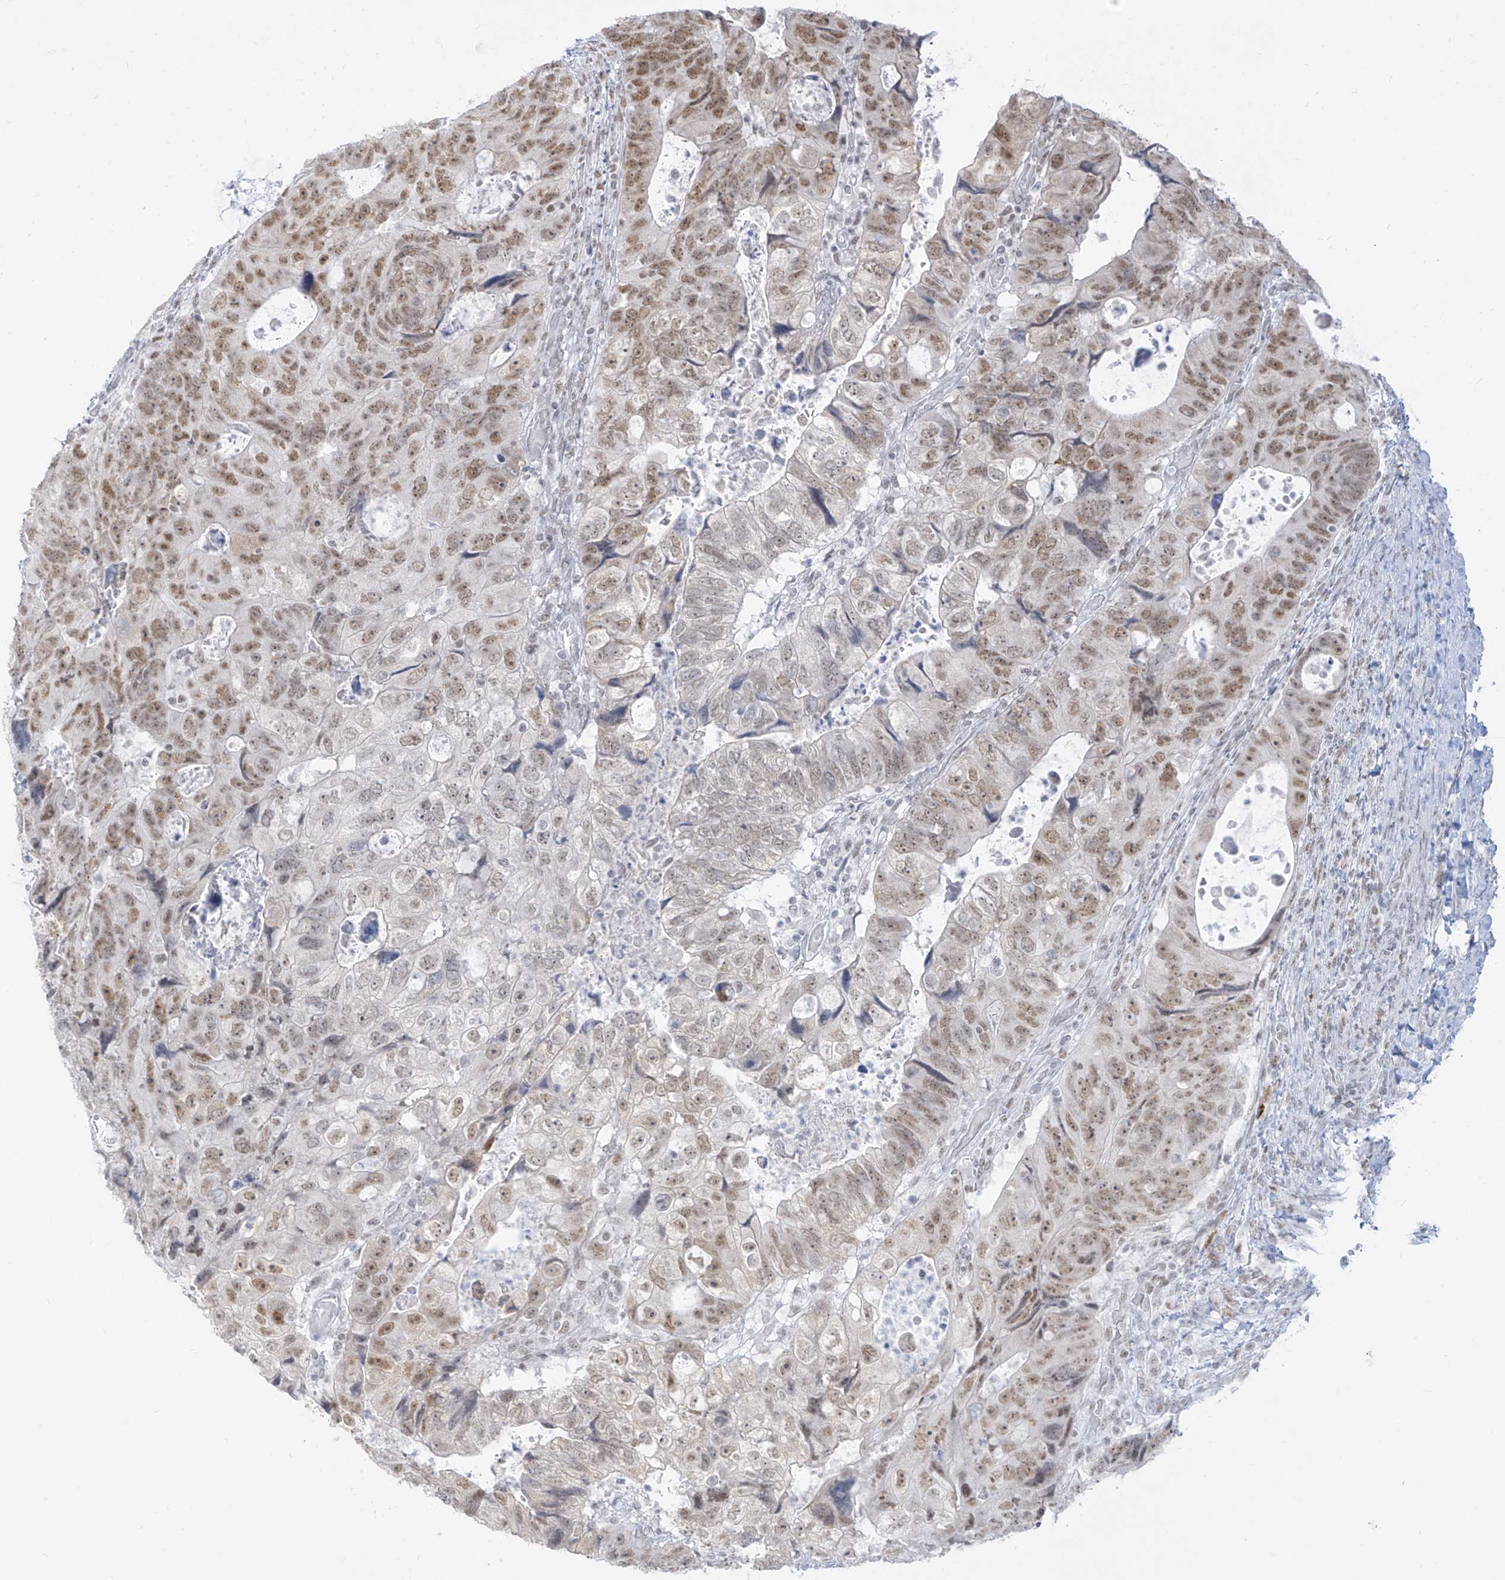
{"staining": {"intensity": "moderate", "quantity": "25%-75%", "location": "nuclear"}, "tissue": "colorectal cancer", "cell_type": "Tumor cells", "image_type": "cancer", "snomed": [{"axis": "morphology", "description": "Adenocarcinoma, NOS"}, {"axis": "topography", "description": "Rectum"}], "caption": "Colorectal adenocarcinoma stained with DAB immunohistochemistry exhibits medium levels of moderate nuclear positivity in about 25%-75% of tumor cells.", "gene": "SUPT5H", "patient": {"sex": "male", "age": 59}}